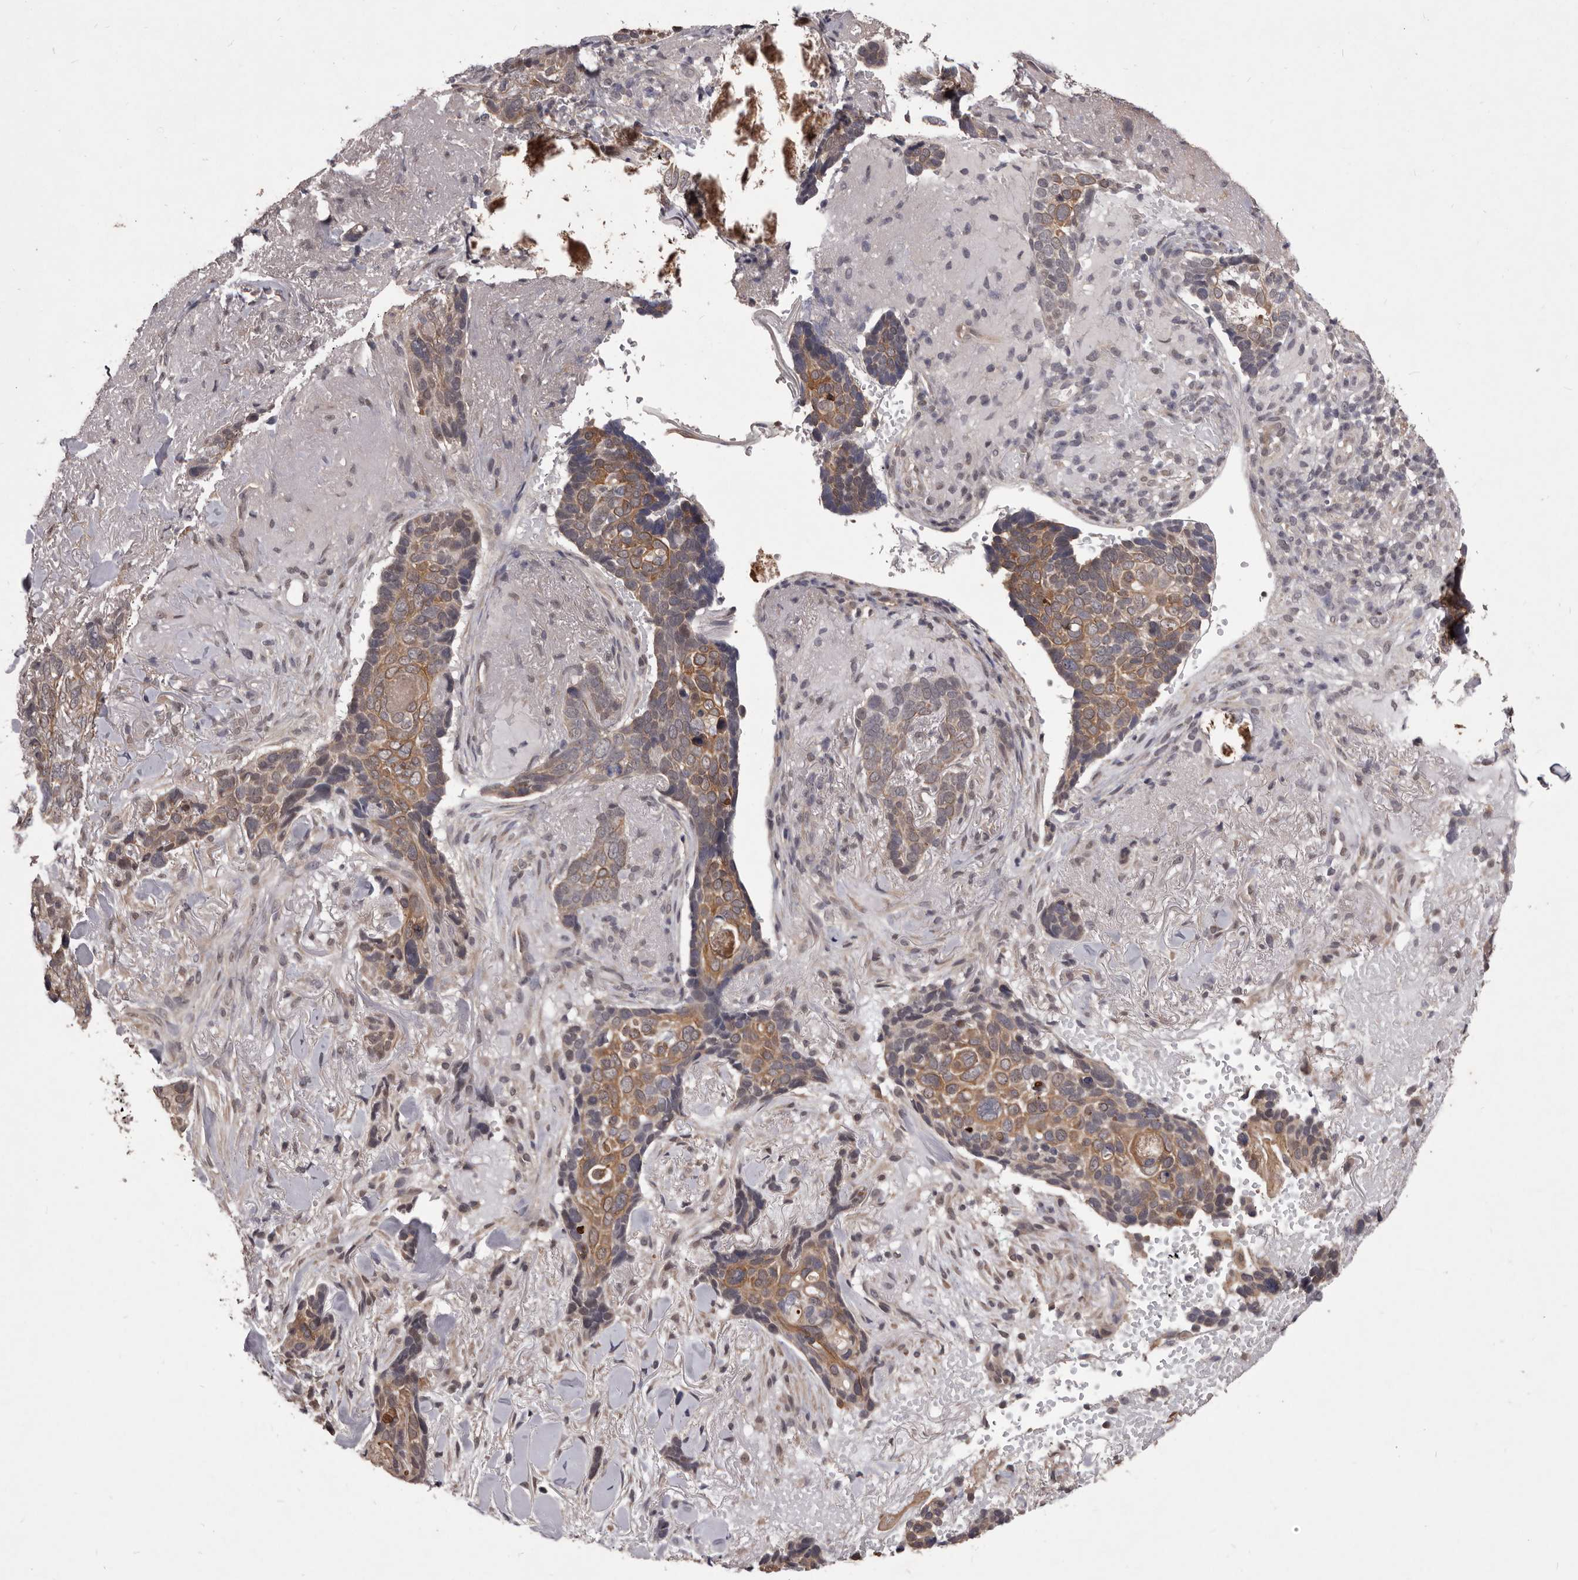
{"staining": {"intensity": "moderate", "quantity": "25%-75%", "location": "cytoplasmic/membranous"}, "tissue": "skin cancer", "cell_type": "Tumor cells", "image_type": "cancer", "snomed": [{"axis": "morphology", "description": "Basal cell carcinoma"}, {"axis": "topography", "description": "Skin"}], "caption": "Skin cancer (basal cell carcinoma) tissue demonstrates moderate cytoplasmic/membranous staining in approximately 25%-75% of tumor cells The staining was performed using DAB (3,3'-diaminobenzidine) to visualize the protein expression in brown, while the nuclei were stained in blue with hematoxylin (Magnification: 20x).", "gene": "CELF3", "patient": {"sex": "female", "age": 82}}